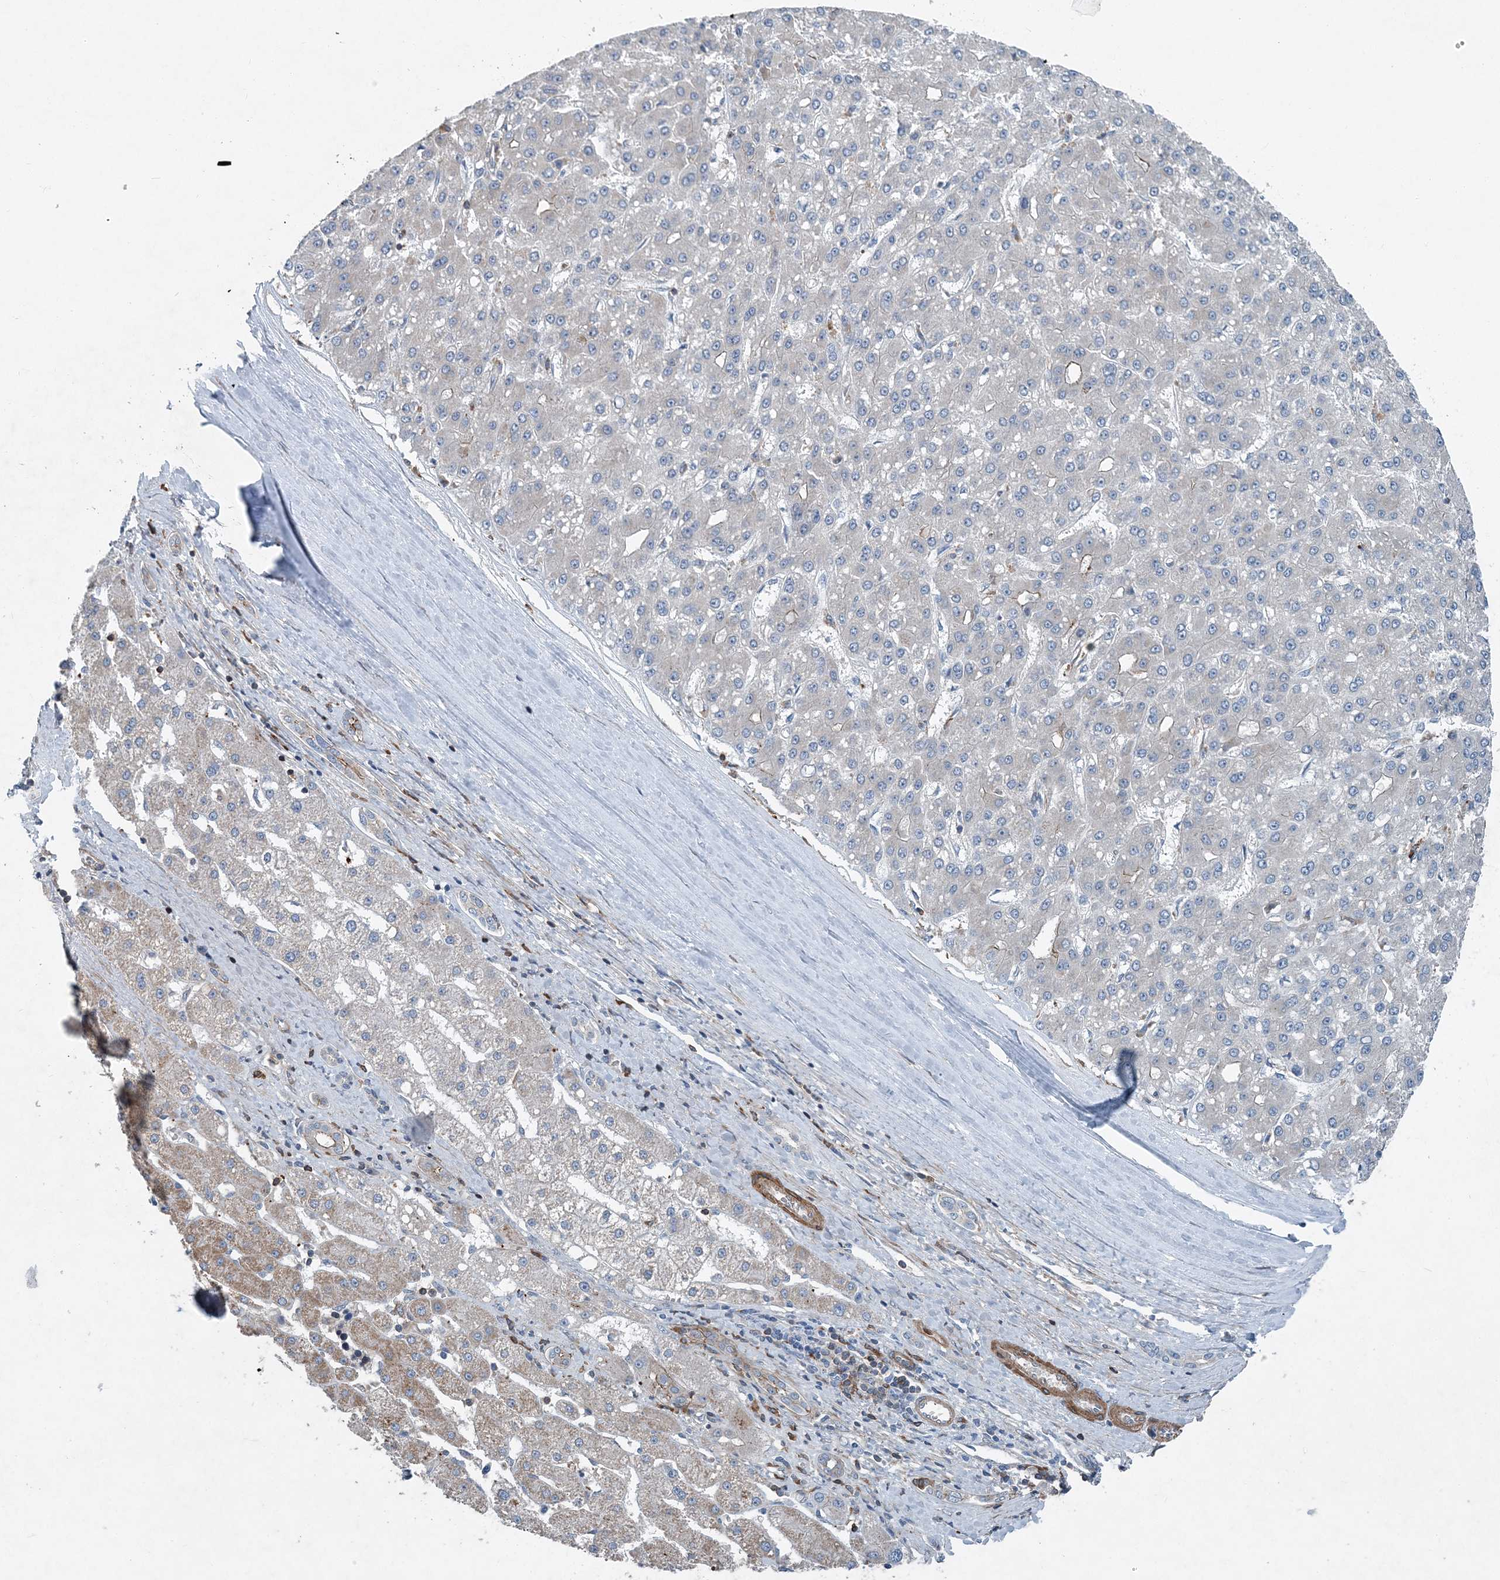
{"staining": {"intensity": "negative", "quantity": "none", "location": "none"}, "tissue": "liver cancer", "cell_type": "Tumor cells", "image_type": "cancer", "snomed": [{"axis": "morphology", "description": "Carcinoma, Hepatocellular, NOS"}, {"axis": "topography", "description": "Liver"}], "caption": "Immunohistochemistry photomicrograph of human hepatocellular carcinoma (liver) stained for a protein (brown), which shows no expression in tumor cells.", "gene": "DGUOK", "patient": {"sex": "male", "age": 67}}